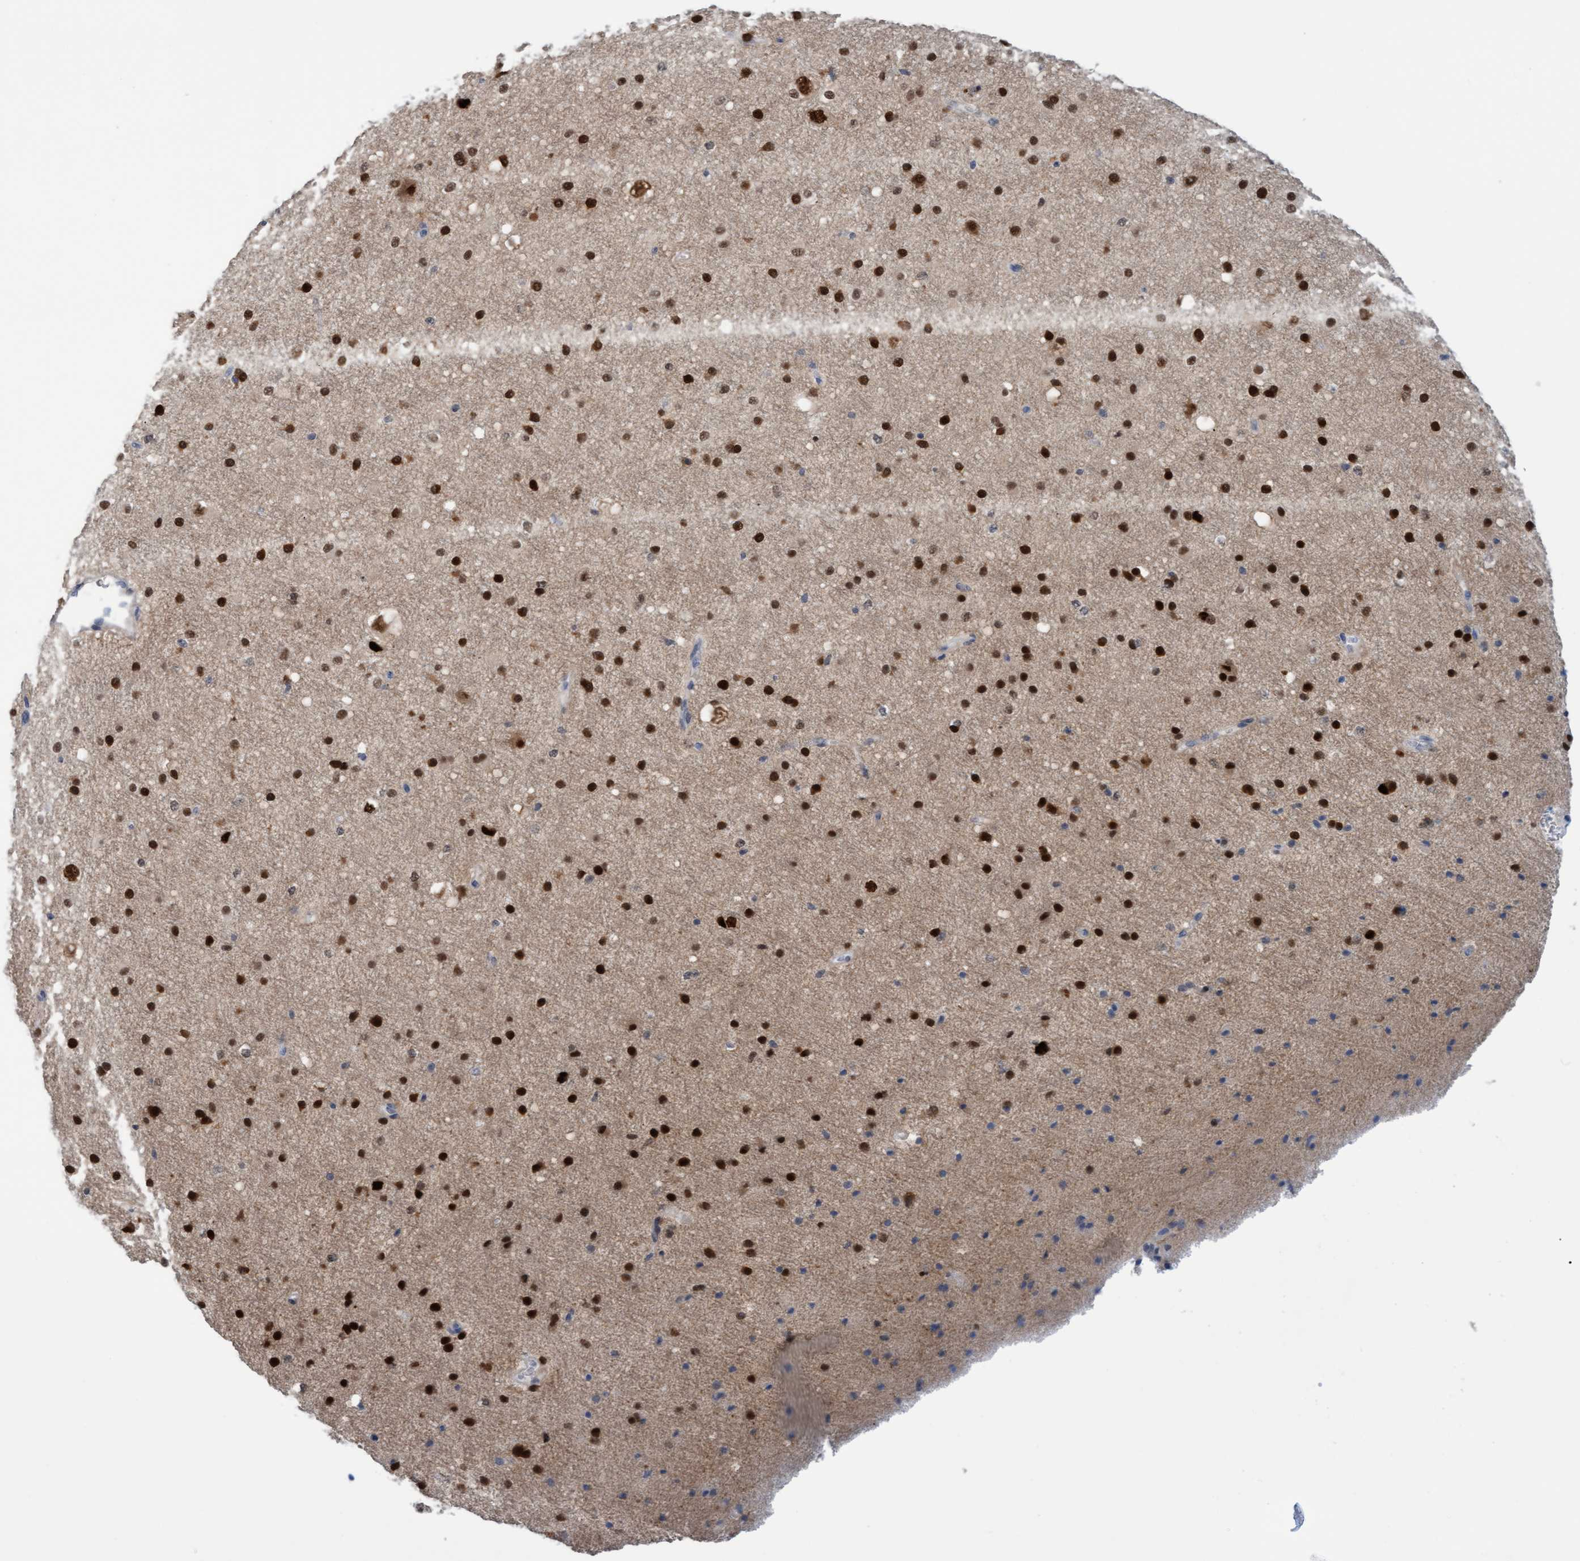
{"staining": {"intensity": "negative", "quantity": "none", "location": "none"}, "tissue": "cerebral cortex", "cell_type": "Endothelial cells", "image_type": "normal", "snomed": [{"axis": "morphology", "description": "Normal tissue, NOS"}, {"axis": "morphology", "description": "Developmental malformation"}, {"axis": "topography", "description": "Cerebral cortex"}], "caption": "Endothelial cells show no significant protein staining in benign cerebral cortex.", "gene": "PINX1", "patient": {"sex": "female", "age": 30}}